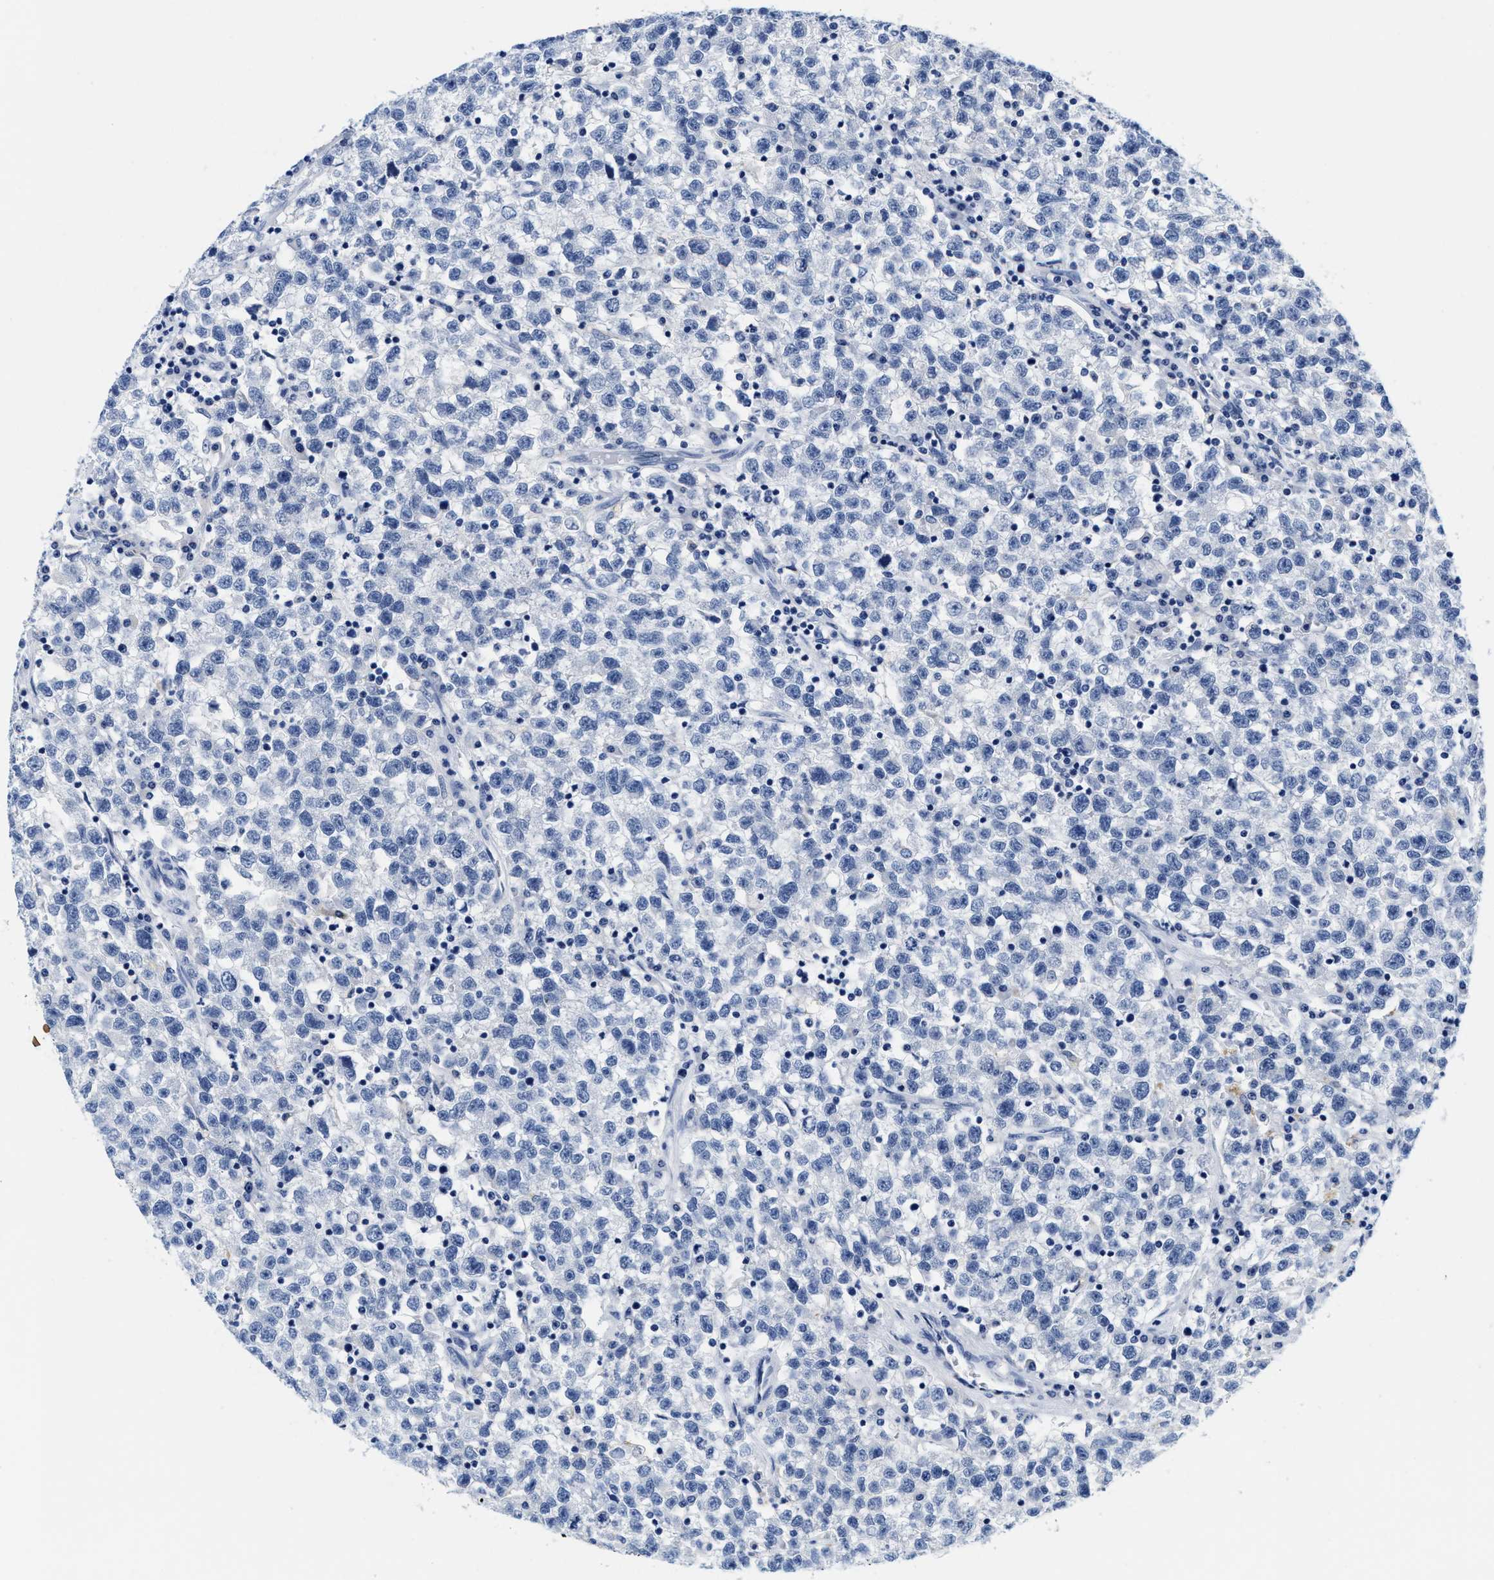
{"staining": {"intensity": "negative", "quantity": "none", "location": "none"}, "tissue": "testis cancer", "cell_type": "Tumor cells", "image_type": "cancer", "snomed": [{"axis": "morphology", "description": "Seminoma, NOS"}, {"axis": "topography", "description": "Testis"}], "caption": "This is an IHC photomicrograph of testis cancer (seminoma). There is no staining in tumor cells.", "gene": "TTC3", "patient": {"sex": "male", "age": 22}}